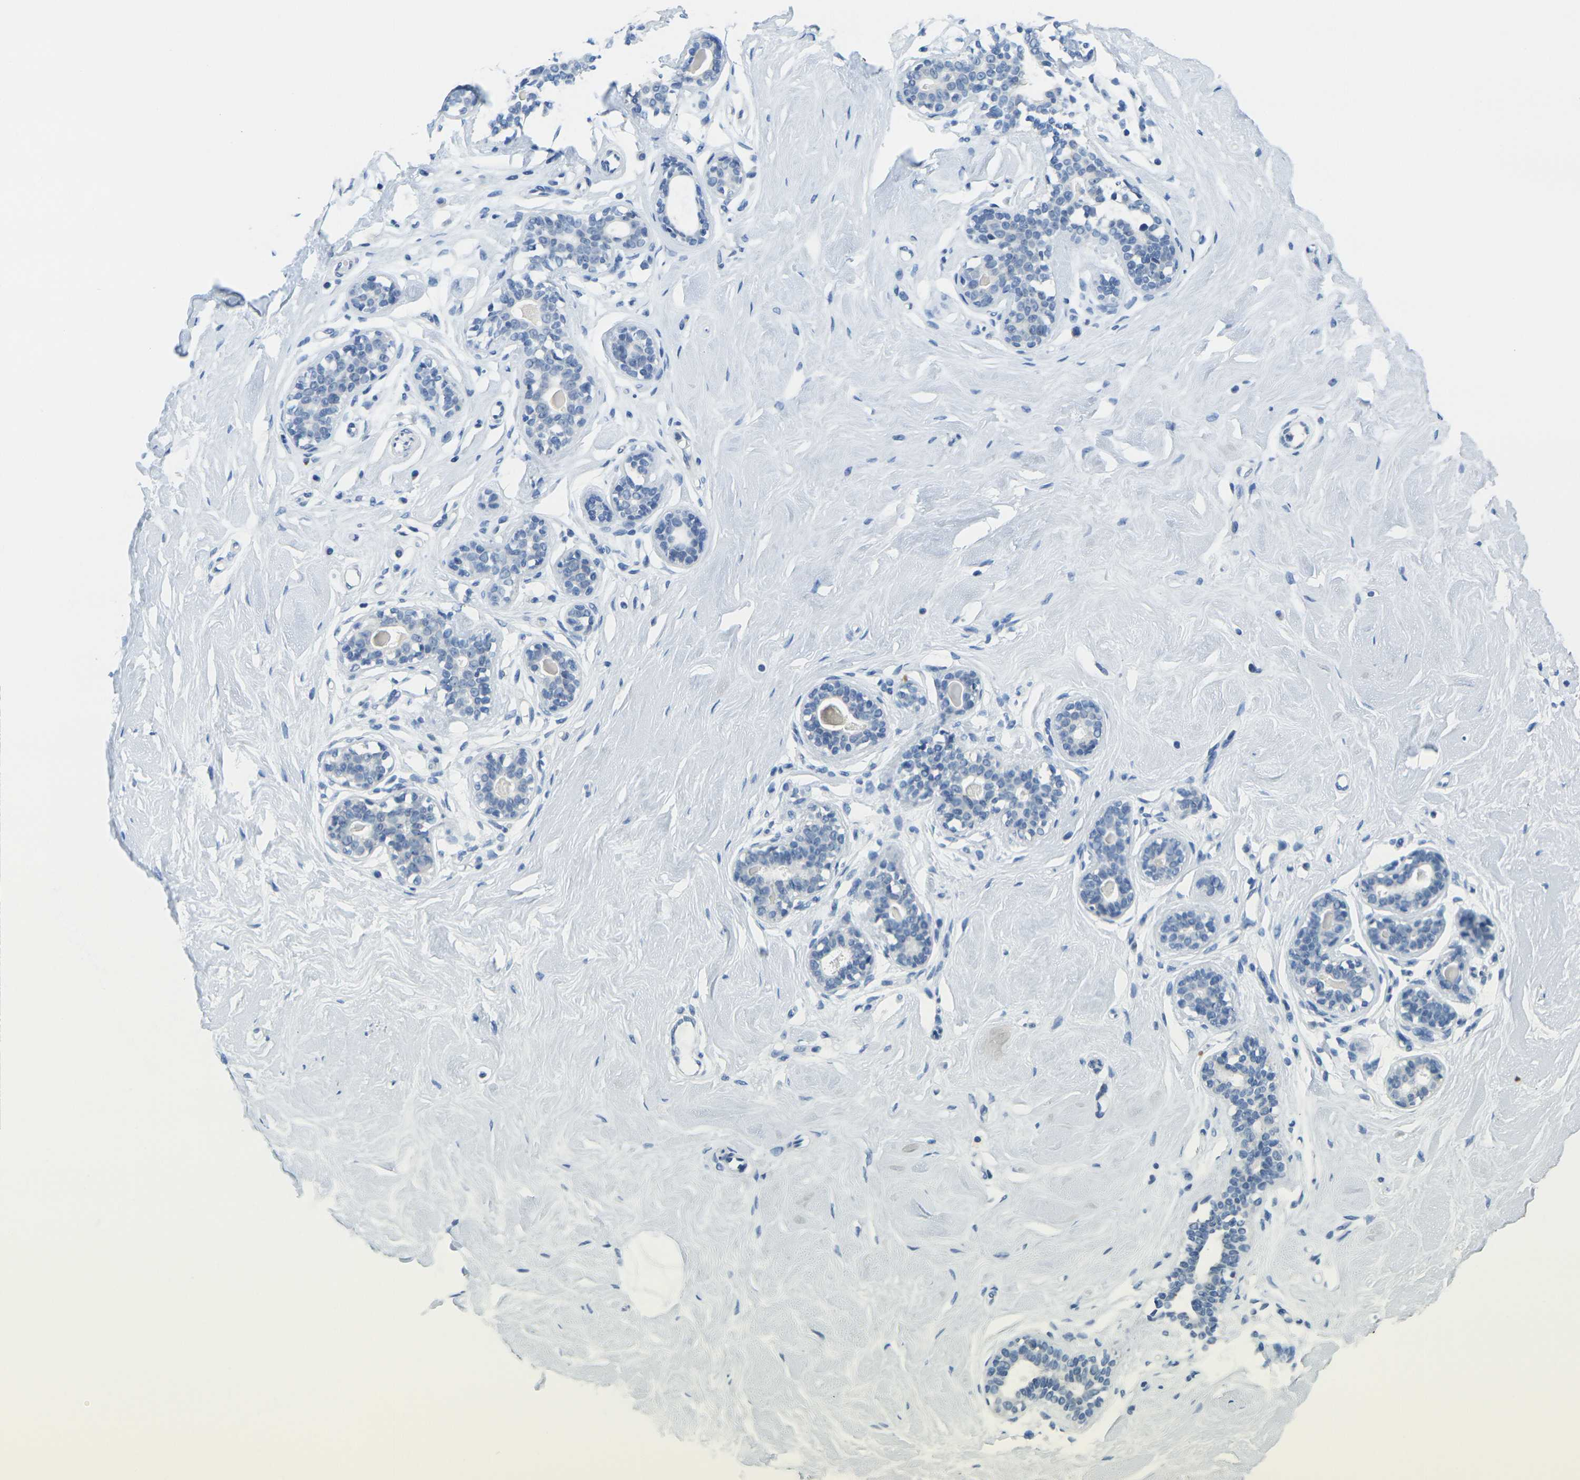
{"staining": {"intensity": "negative", "quantity": "none", "location": "none"}, "tissue": "breast", "cell_type": "Adipocytes", "image_type": "normal", "snomed": [{"axis": "morphology", "description": "Normal tissue, NOS"}, {"axis": "topography", "description": "Breast"}], "caption": "Immunohistochemical staining of benign breast displays no significant staining in adipocytes.", "gene": "GPR15", "patient": {"sex": "female", "age": 23}}